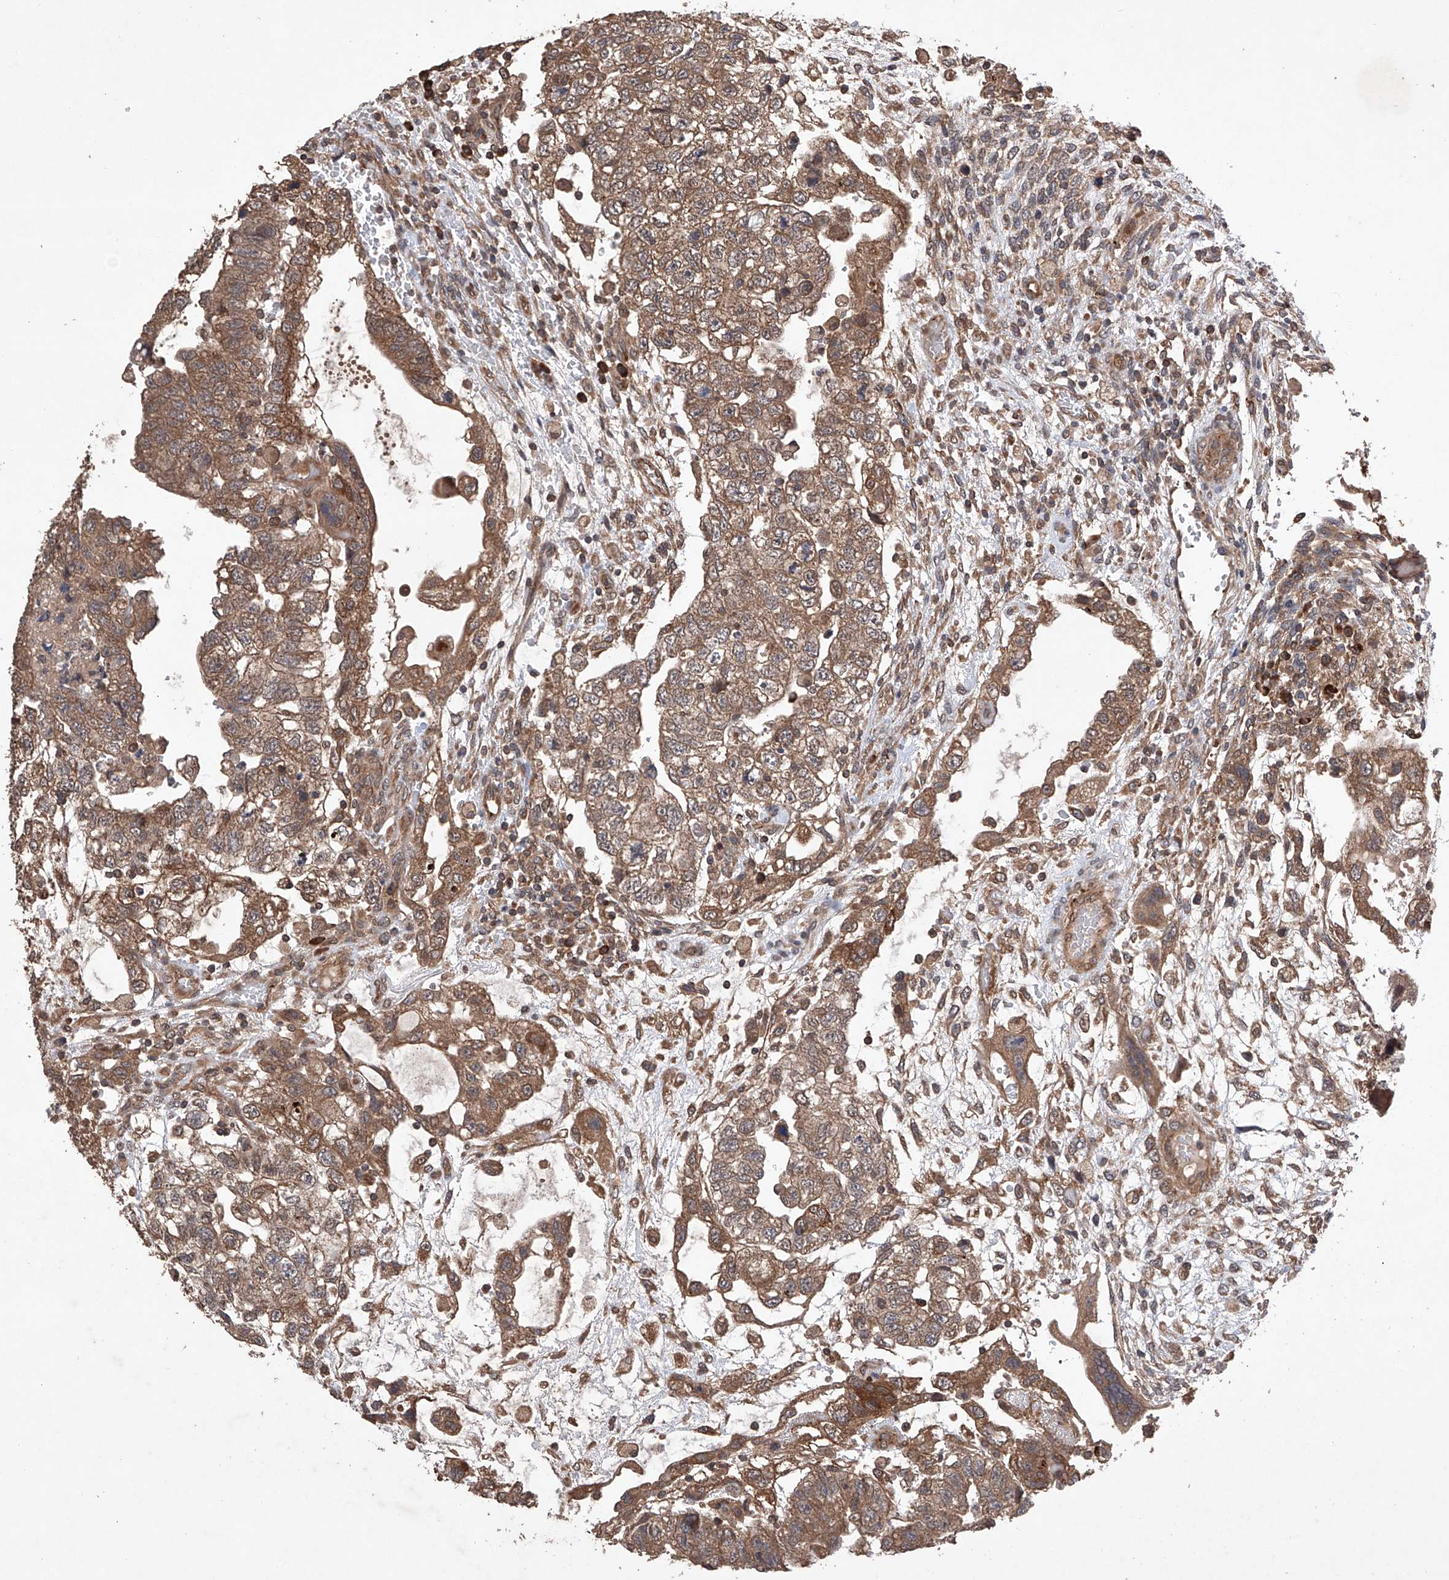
{"staining": {"intensity": "moderate", "quantity": ">75%", "location": "cytoplasmic/membranous"}, "tissue": "testis cancer", "cell_type": "Tumor cells", "image_type": "cancer", "snomed": [{"axis": "morphology", "description": "Carcinoma, Embryonal, NOS"}, {"axis": "topography", "description": "Testis"}], "caption": "Immunohistochemistry (IHC) staining of testis cancer, which shows medium levels of moderate cytoplasmic/membranous expression in about >75% of tumor cells indicating moderate cytoplasmic/membranous protein expression. The staining was performed using DAB (brown) for protein detection and nuclei were counterstained in hematoxylin (blue).", "gene": "LURAP1", "patient": {"sex": "male", "age": 36}}